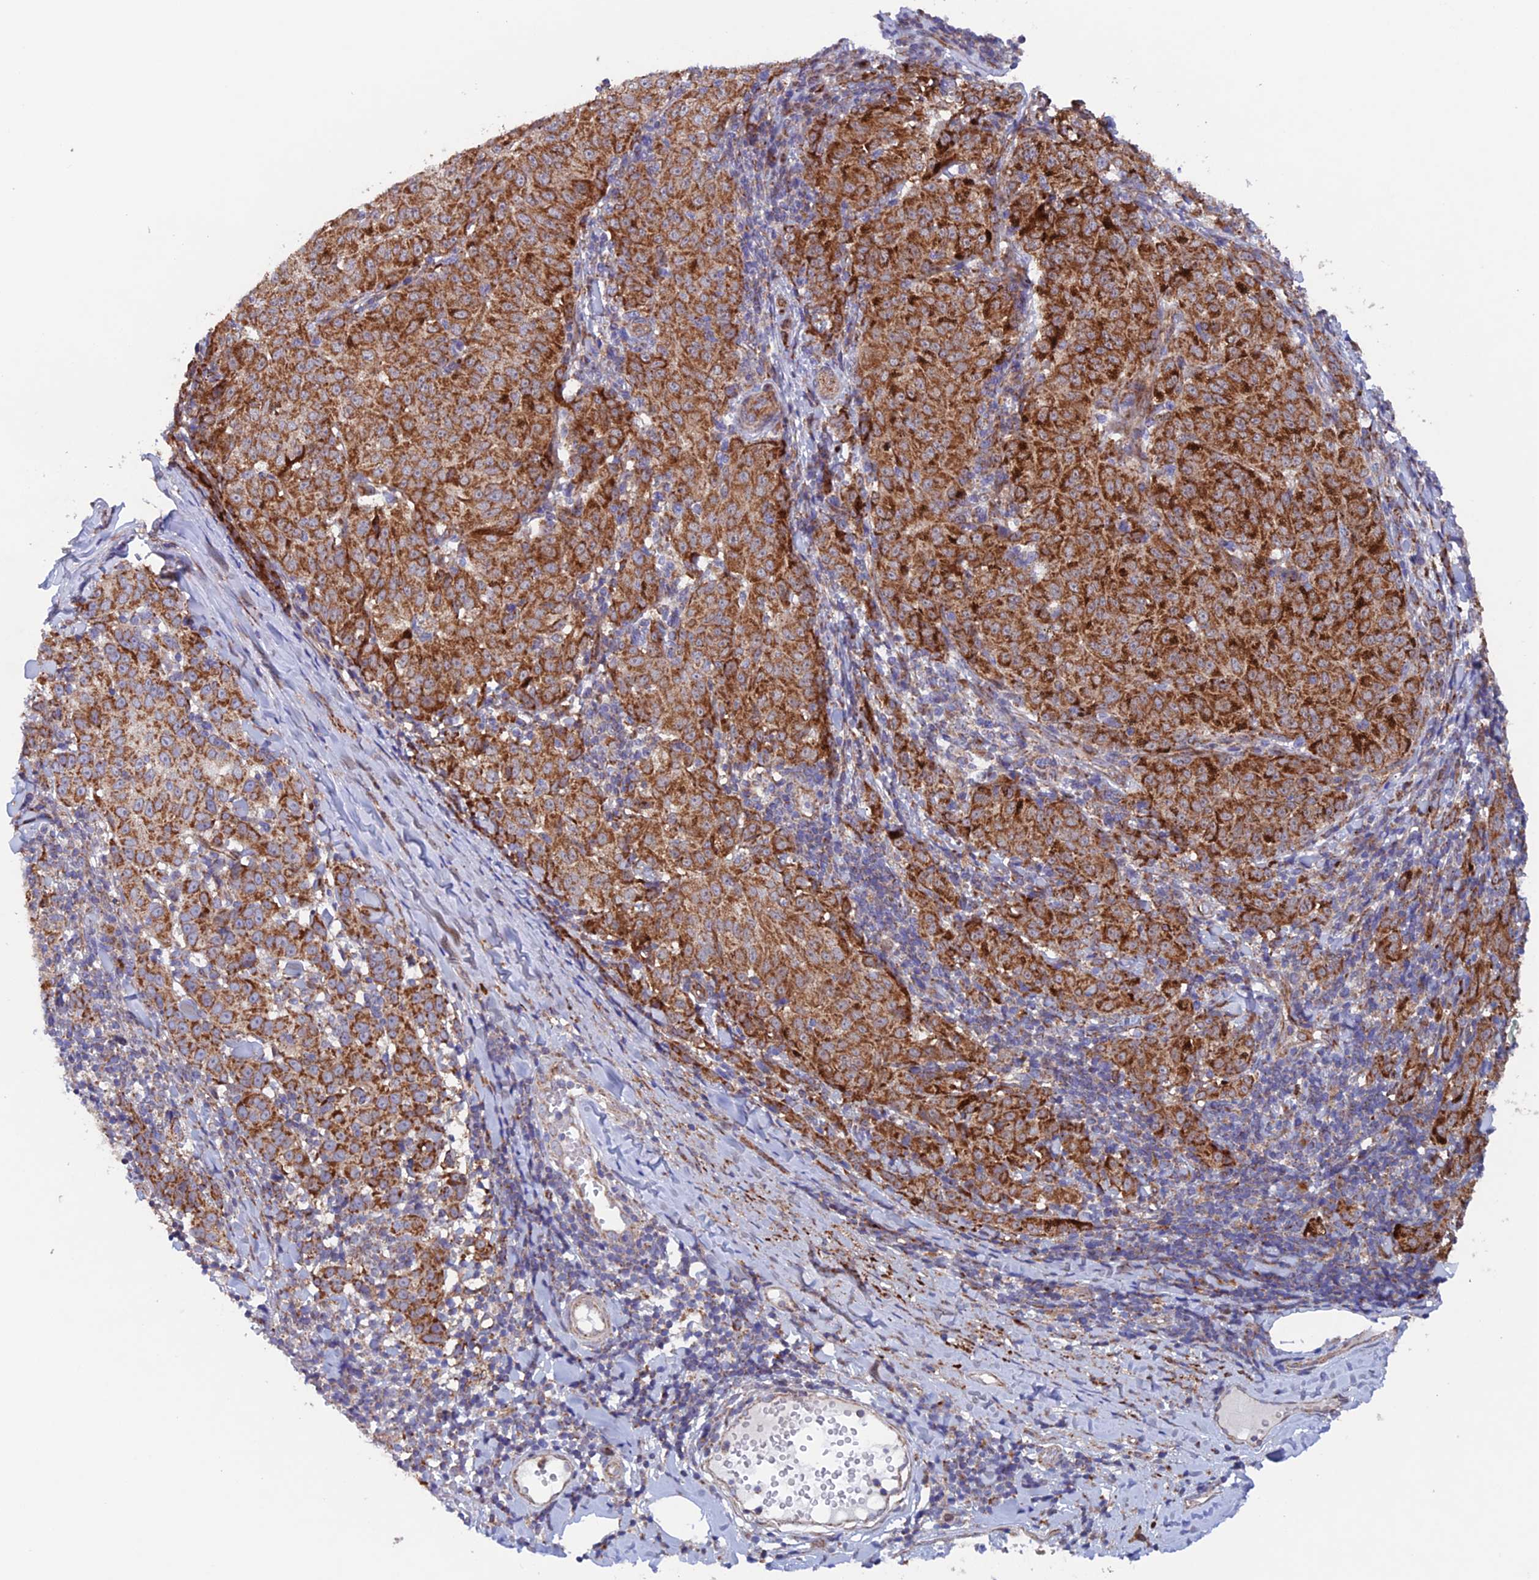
{"staining": {"intensity": "strong", "quantity": ">75%", "location": "cytoplasmic/membranous"}, "tissue": "melanoma", "cell_type": "Tumor cells", "image_type": "cancer", "snomed": [{"axis": "morphology", "description": "Malignant melanoma, NOS"}, {"axis": "topography", "description": "Skin"}], "caption": "Immunohistochemistry photomicrograph of neoplastic tissue: malignant melanoma stained using IHC displays high levels of strong protein expression localized specifically in the cytoplasmic/membranous of tumor cells, appearing as a cytoplasmic/membranous brown color.", "gene": "MRPL1", "patient": {"sex": "female", "age": 72}}